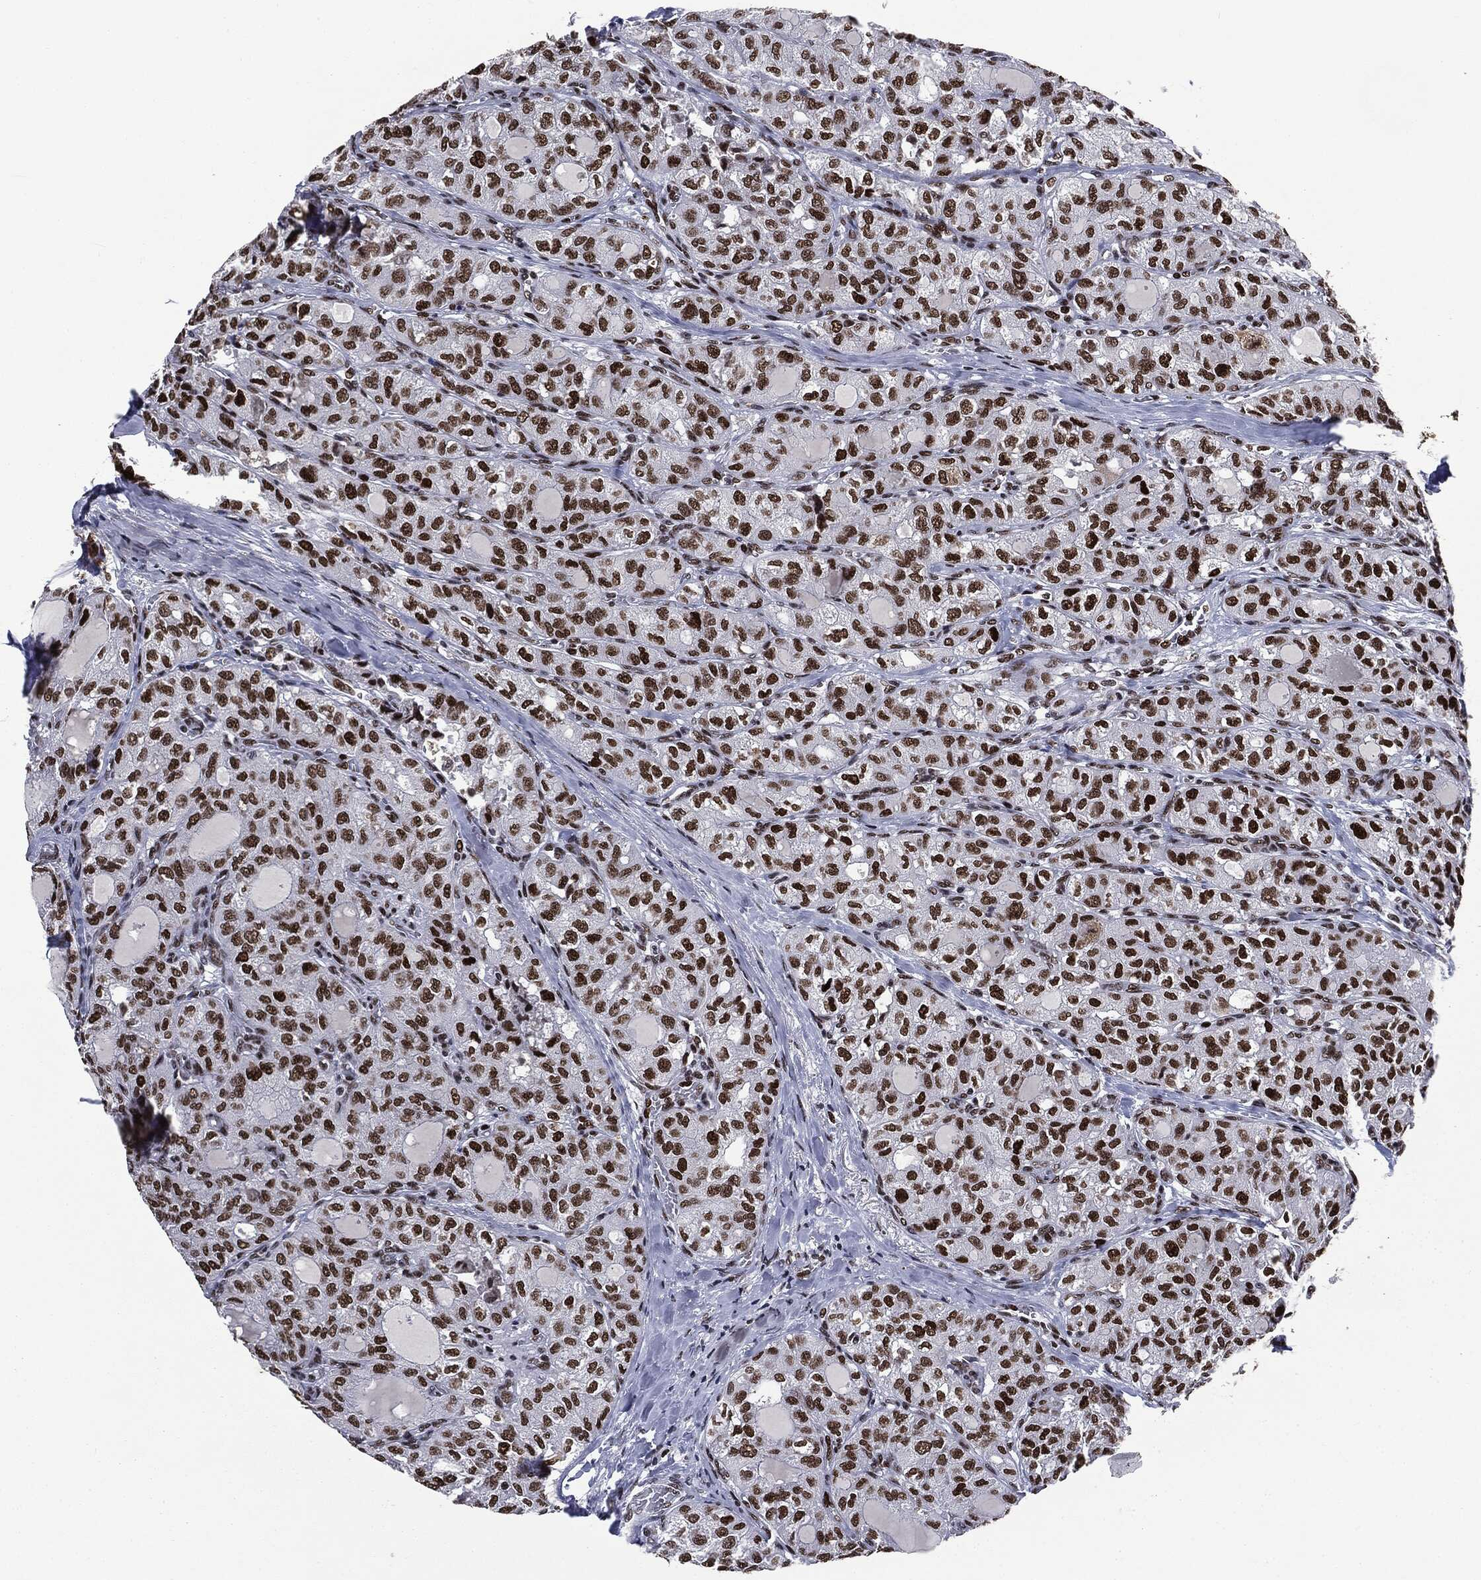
{"staining": {"intensity": "strong", "quantity": ">75%", "location": "nuclear"}, "tissue": "thyroid cancer", "cell_type": "Tumor cells", "image_type": "cancer", "snomed": [{"axis": "morphology", "description": "Follicular adenoma carcinoma, NOS"}, {"axis": "topography", "description": "Thyroid gland"}], "caption": "A brown stain labels strong nuclear positivity of a protein in human thyroid cancer tumor cells.", "gene": "MSH2", "patient": {"sex": "male", "age": 75}}